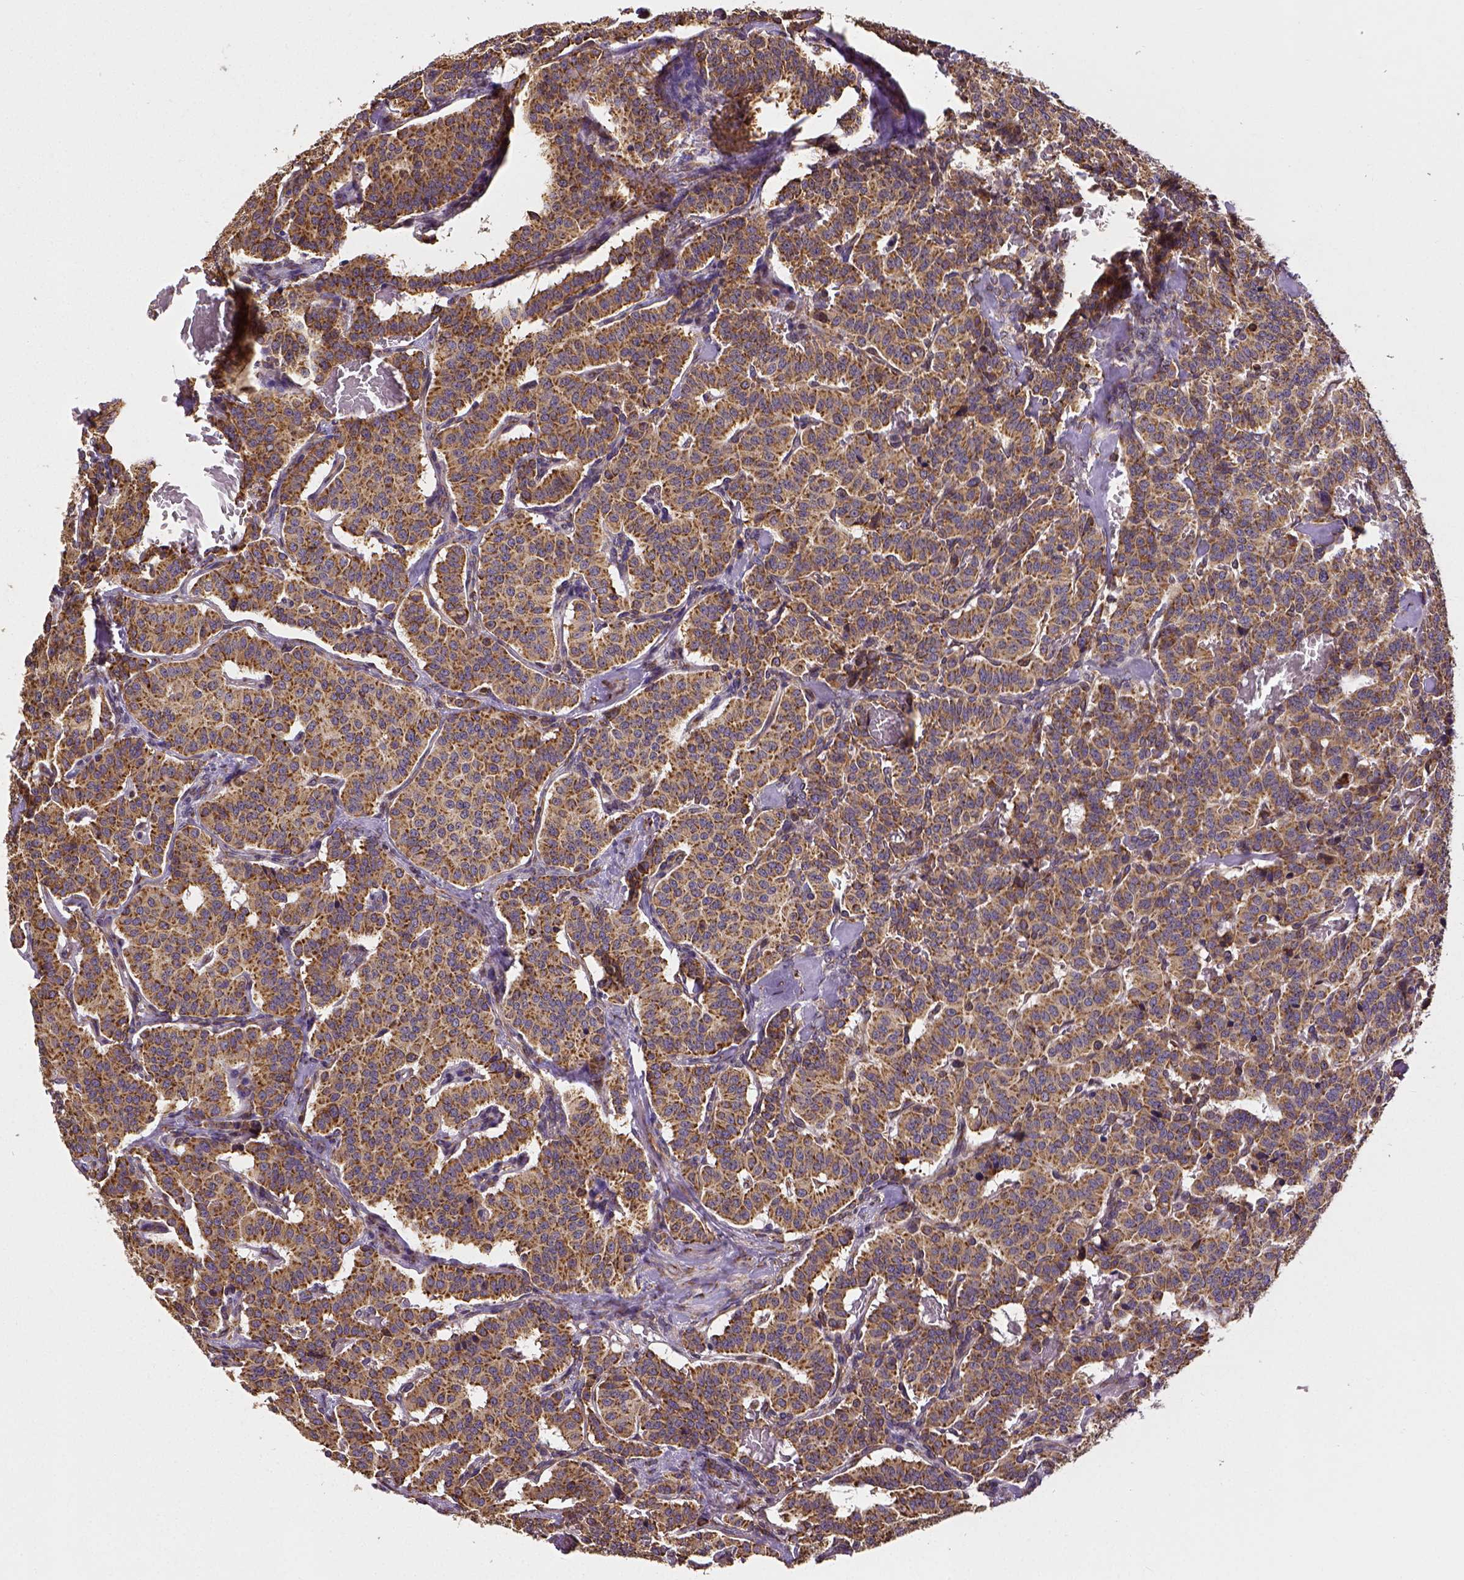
{"staining": {"intensity": "strong", "quantity": ">75%", "location": "cytoplasmic/membranous"}, "tissue": "carcinoid", "cell_type": "Tumor cells", "image_type": "cancer", "snomed": [{"axis": "morphology", "description": "Carcinoid, malignant, NOS"}, {"axis": "topography", "description": "Lung"}], "caption": "Protein expression analysis of human carcinoid reveals strong cytoplasmic/membranous positivity in approximately >75% of tumor cells. The protein of interest is shown in brown color, while the nuclei are stained blue.", "gene": "MTDH", "patient": {"sex": "female", "age": 46}}